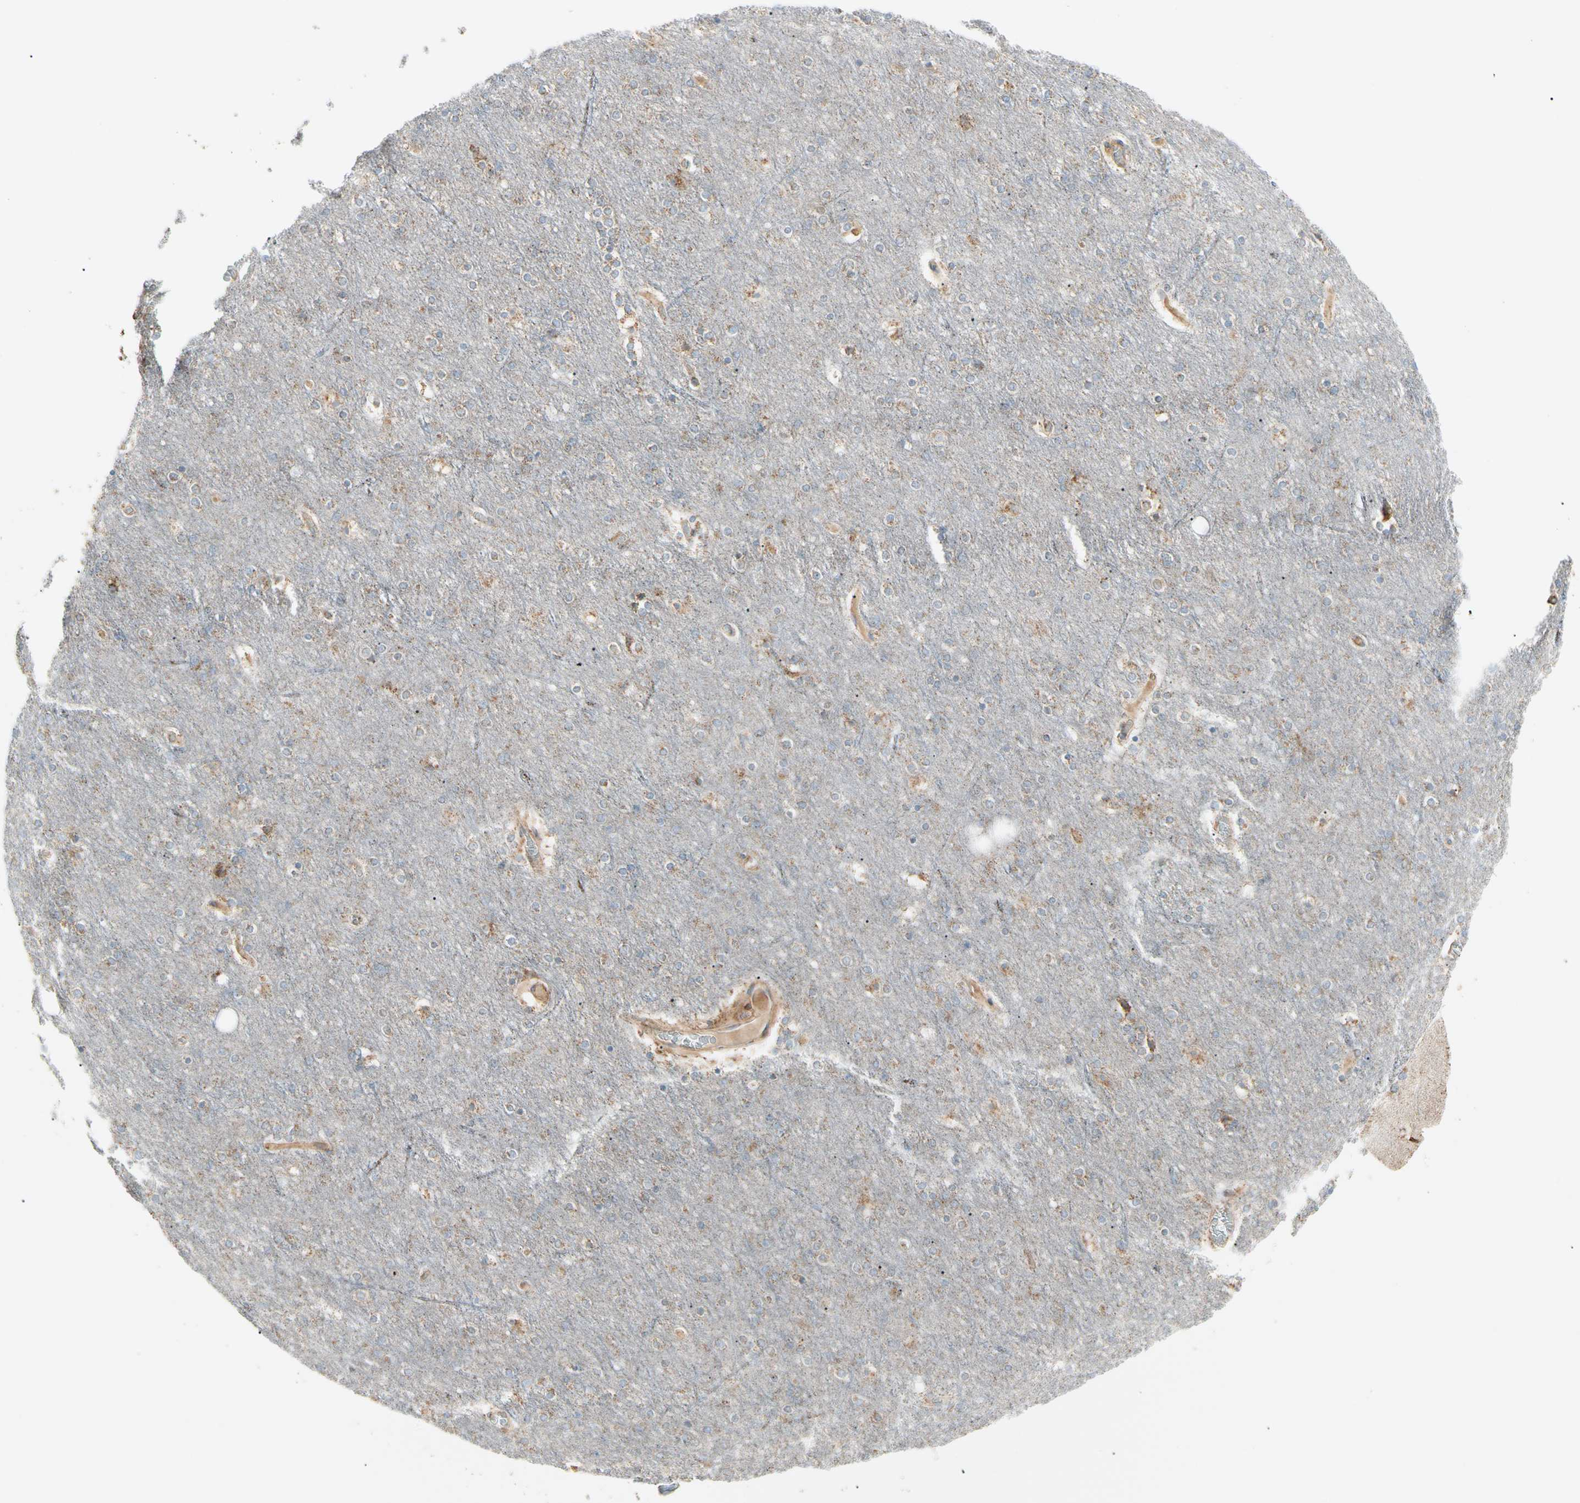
{"staining": {"intensity": "moderate", "quantity": ">75%", "location": "cytoplasmic/membranous"}, "tissue": "cerebral cortex", "cell_type": "Endothelial cells", "image_type": "normal", "snomed": [{"axis": "morphology", "description": "Normal tissue, NOS"}, {"axis": "topography", "description": "Cerebral cortex"}], "caption": "Protein expression analysis of unremarkable cerebral cortex demonstrates moderate cytoplasmic/membranous positivity in approximately >75% of endothelial cells.", "gene": "TBC1D10A", "patient": {"sex": "female", "age": 54}}